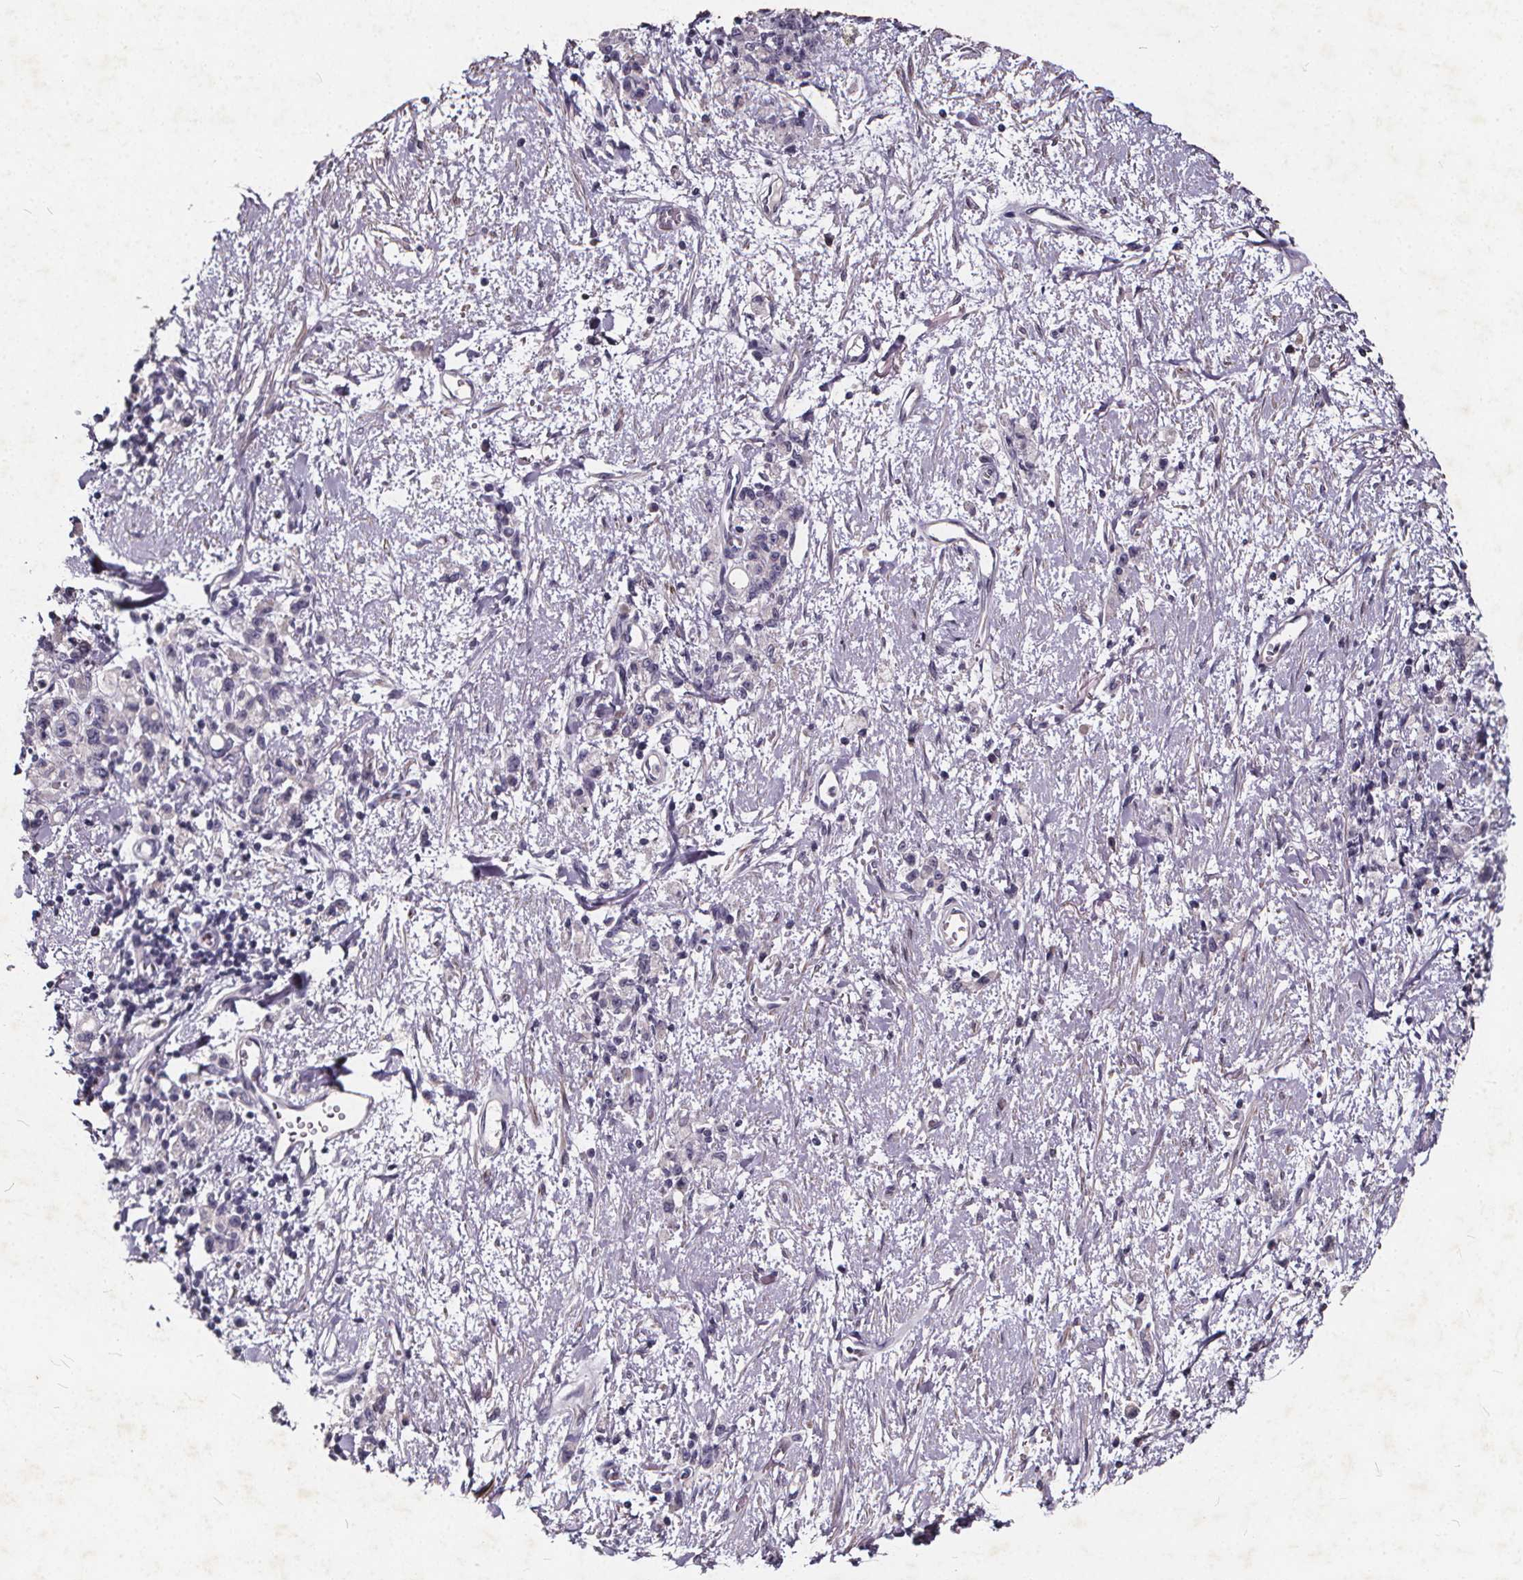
{"staining": {"intensity": "negative", "quantity": "none", "location": "none"}, "tissue": "stomach cancer", "cell_type": "Tumor cells", "image_type": "cancer", "snomed": [{"axis": "morphology", "description": "Adenocarcinoma, NOS"}, {"axis": "topography", "description": "Stomach"}], "caption": "DAB immunohistochemical staining of human stomach cancer displays no significant staining in tumor cells.", "gene": "TSPAN14", "patient": {"sex": "male", "age": 77}}